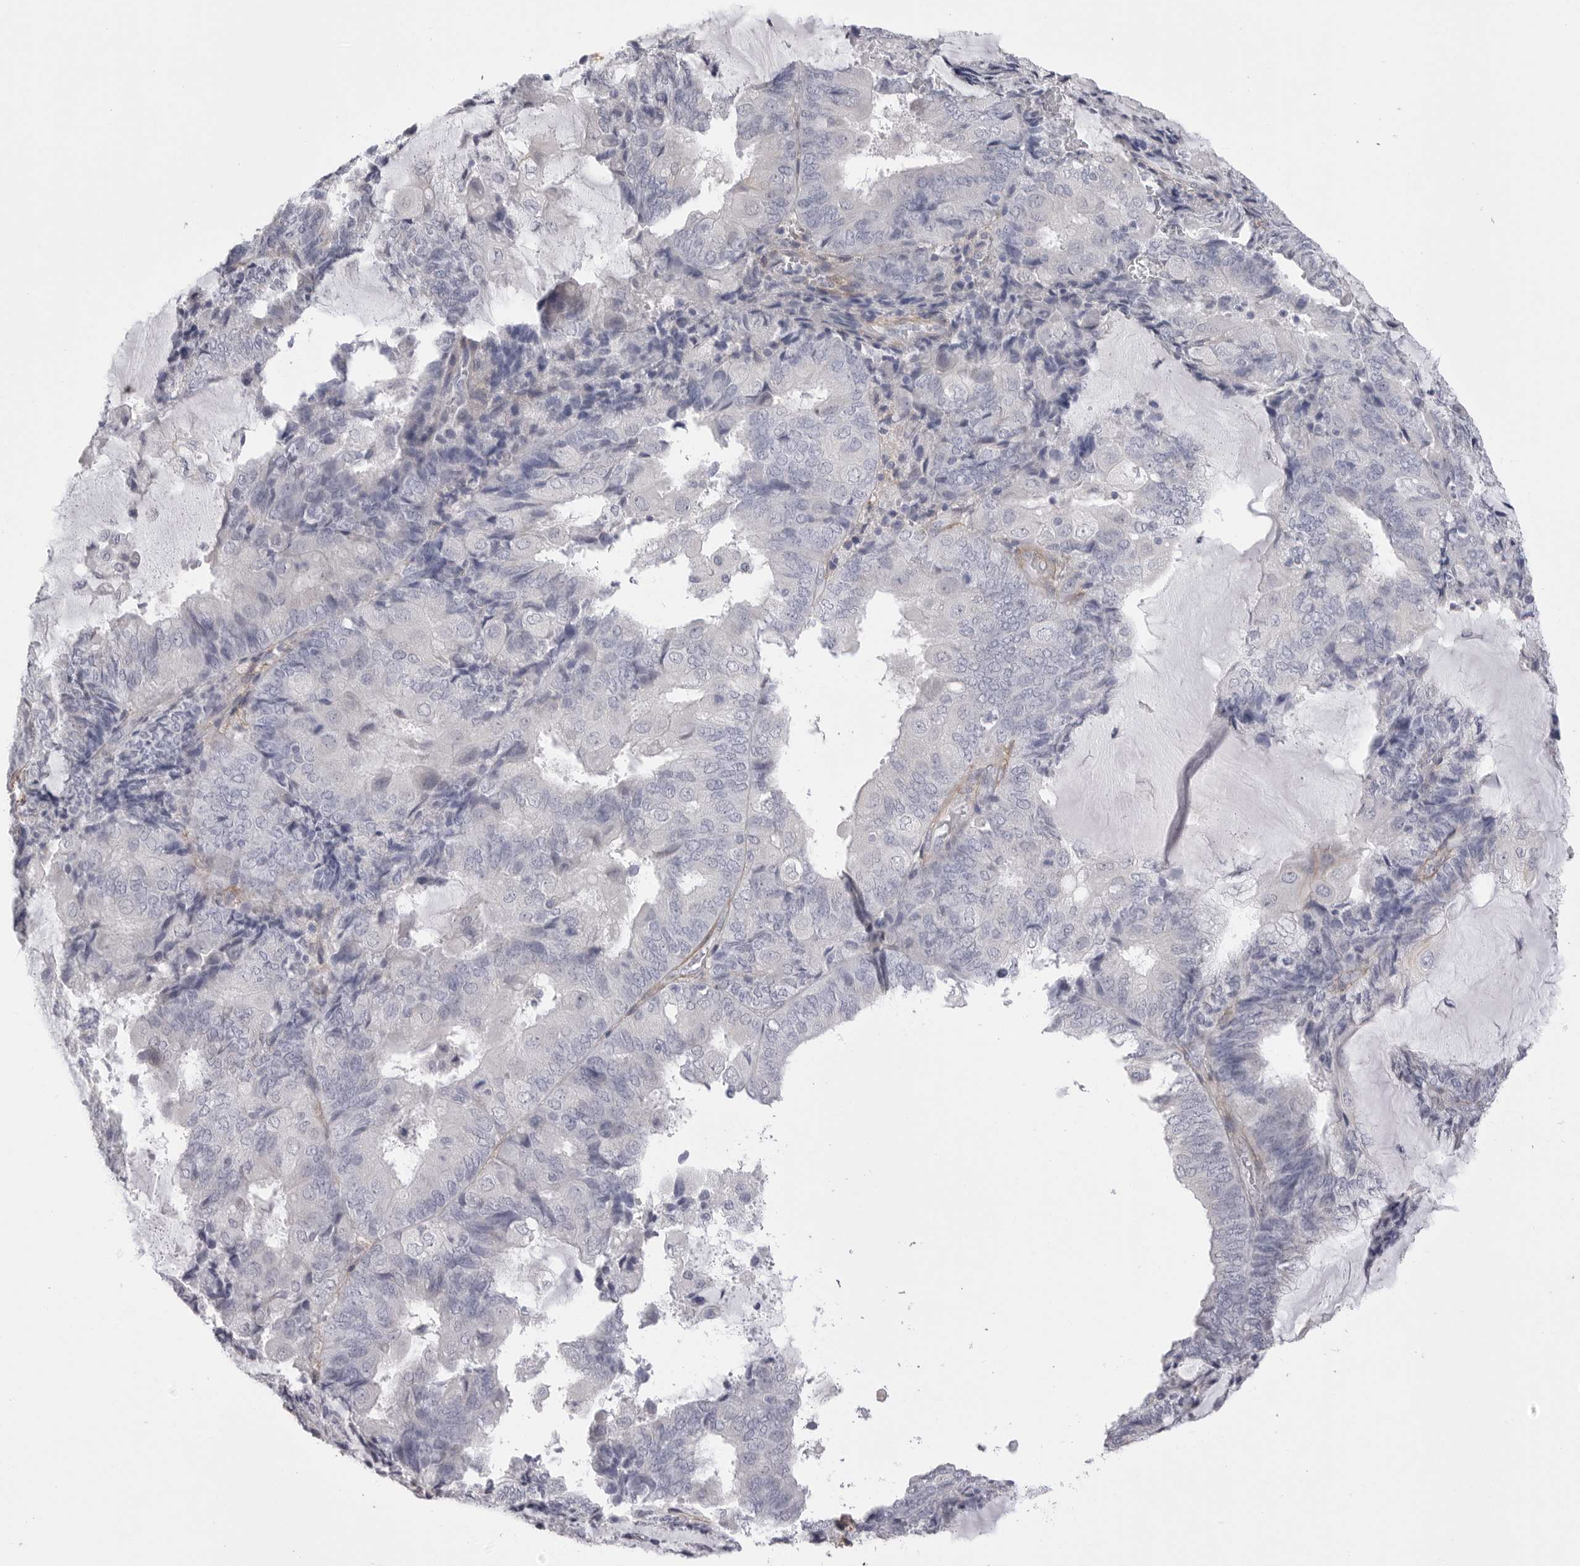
{"staining": {"intensity": "negative", "quantity": "none", "location": "none"}, "tissue": "endometrial cancer", "cell_type": "Tumor cells", "image_type": "cancer", "snomed": [{"axis": "morphology", "description": "Adenocarcinoma, NOS"}, {"axis": "topography", "description": "Endometrium"}], "caption": "The immunohistochemistry (IHC) histopathology image has no significant staining in tumor cells of adenocarcinoma (endometrial) tissue.", "gene": "AKAP12", "patient": {"sex": "female", "age": 81}}